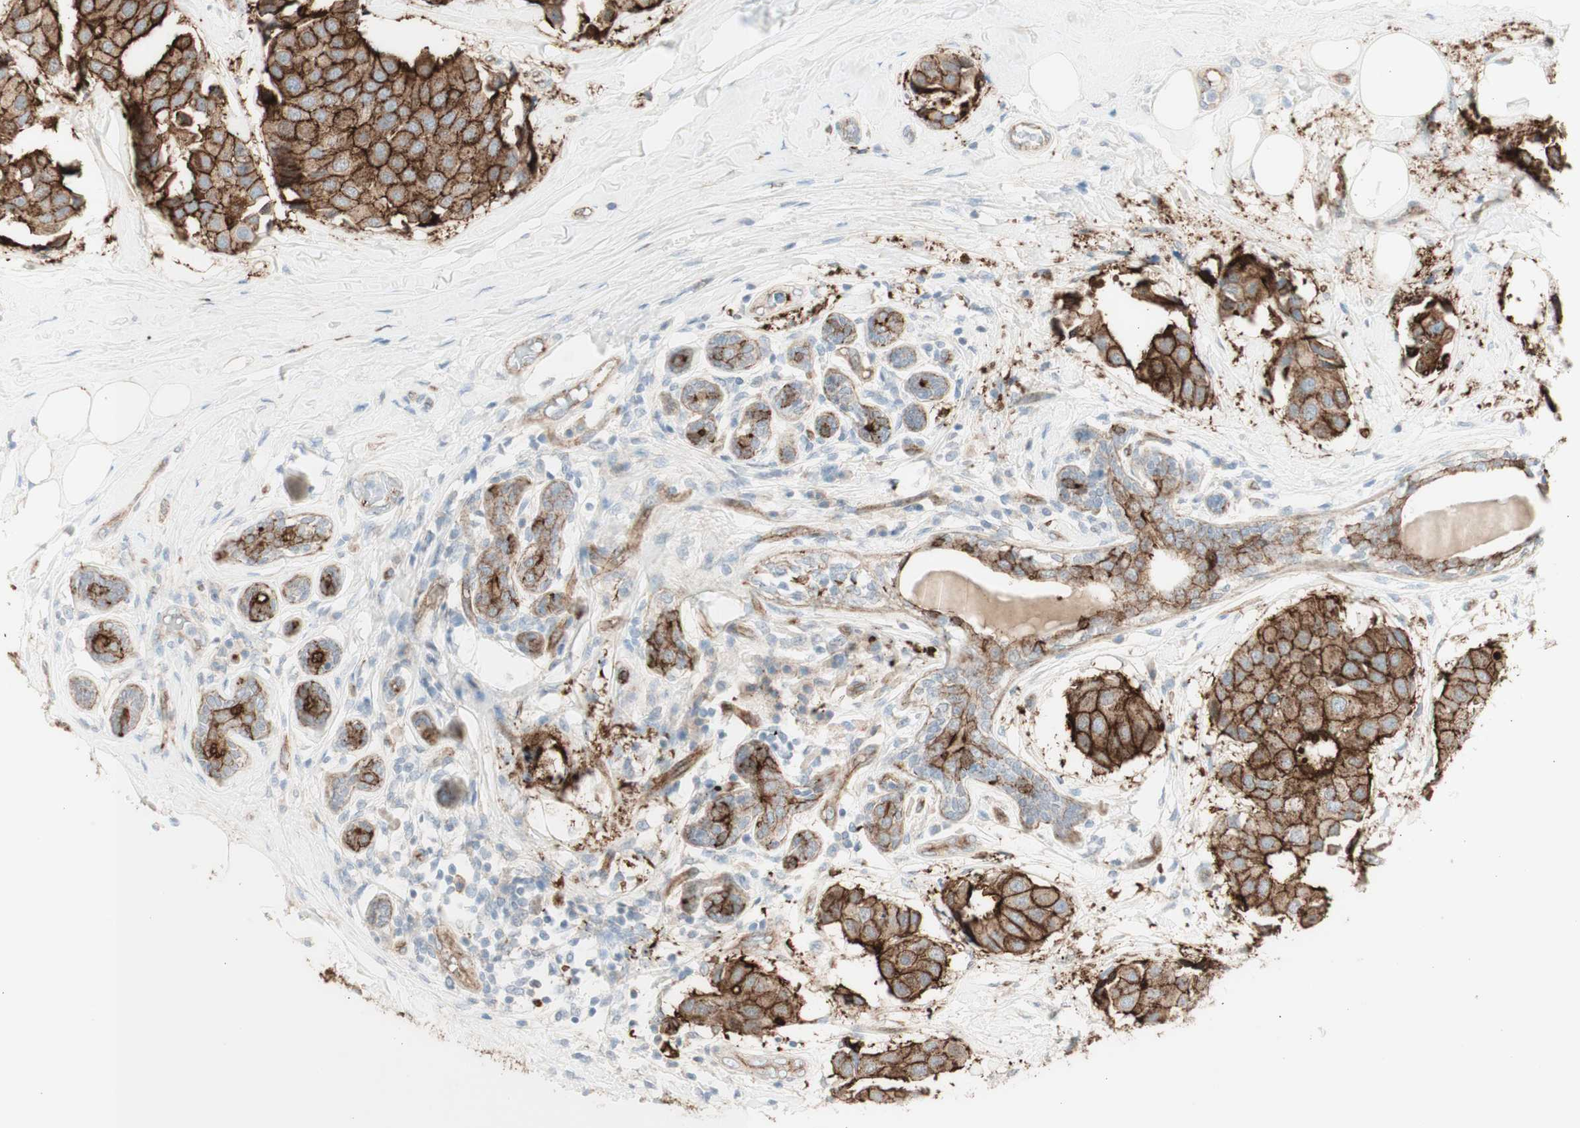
{"staining": {"intensity": "strong", "quantity": ">75%", "location": "cytoplasmic/membranous"}, "tissue": "breast cancer", "cell_type": "Tumor cells", "image_type": "cancer", "snomed": [{"axis": "morphology", "description": "Normal tissue, NOS"}, {"axis": "morphology", "description": "Duct carcinoma"}, {"axis": "topography", "description": "Breast"}], "caption": "A micrograph of breast infiltrating ductal carcinoma stained for a protein shows strong cytoplasmic/membranous brown staining in tumor cells.", "gene": "MYO6", "patient": {"sex": "female", "age": 39}}